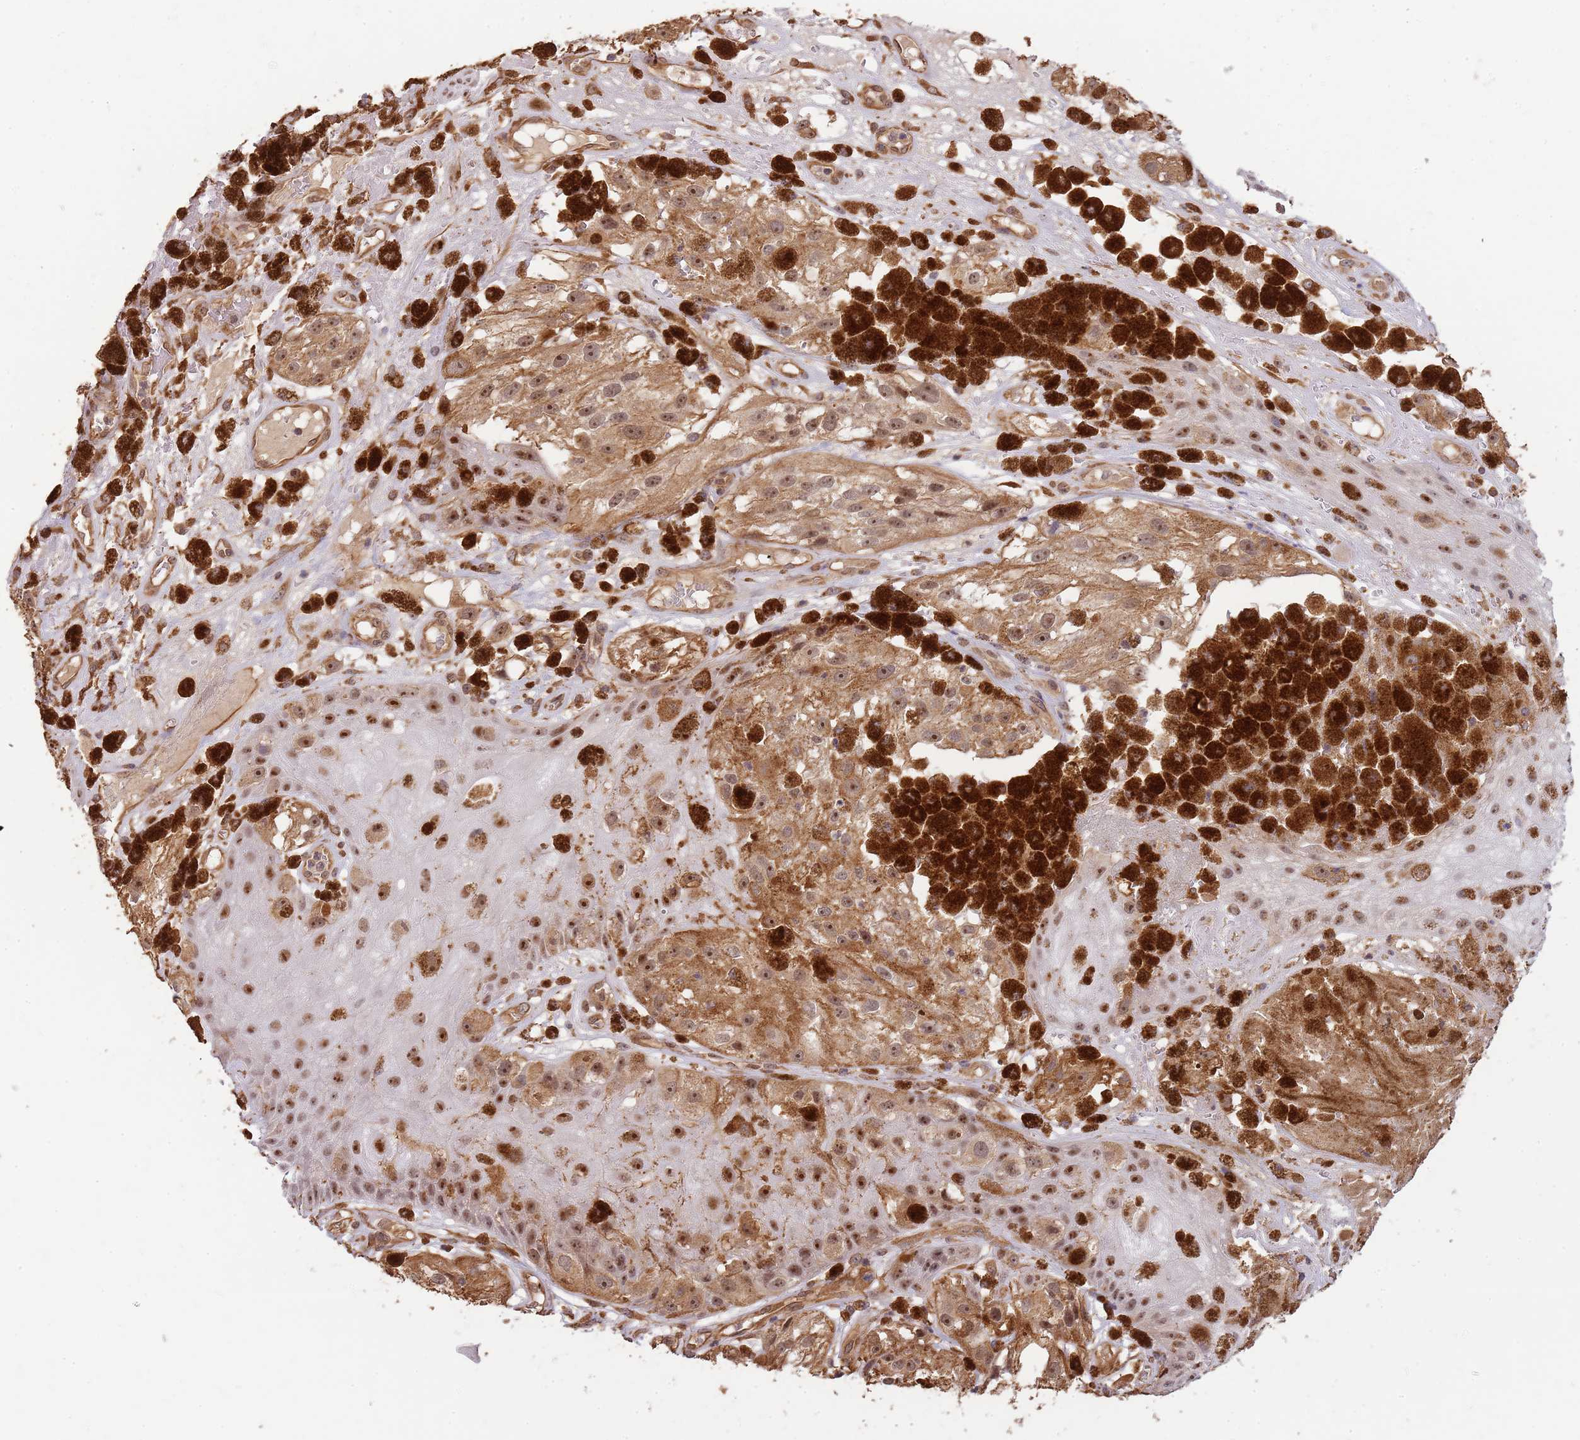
{"staining": {"intensity": "moderate", "quantity": ">75%", "location": "cytoplasmic/membranous,nuclear"}, "tissue": "melanoma", "cell_type": "Tumor cells", "image_type": "cancer", "snomed": [{"axis": "morphology", "description": "Malignant melanoma, NOS"}, {"axis": "topography", "description": "Skin"}], "caption": "Immunohistochemical staining of melanoma shows medium levels of moderate cytoplasmic/membranous and nuclear expression in about >75% of tumor cells.", "gene": "SURF2", "patient": {"sex": "male", "age": 88}}